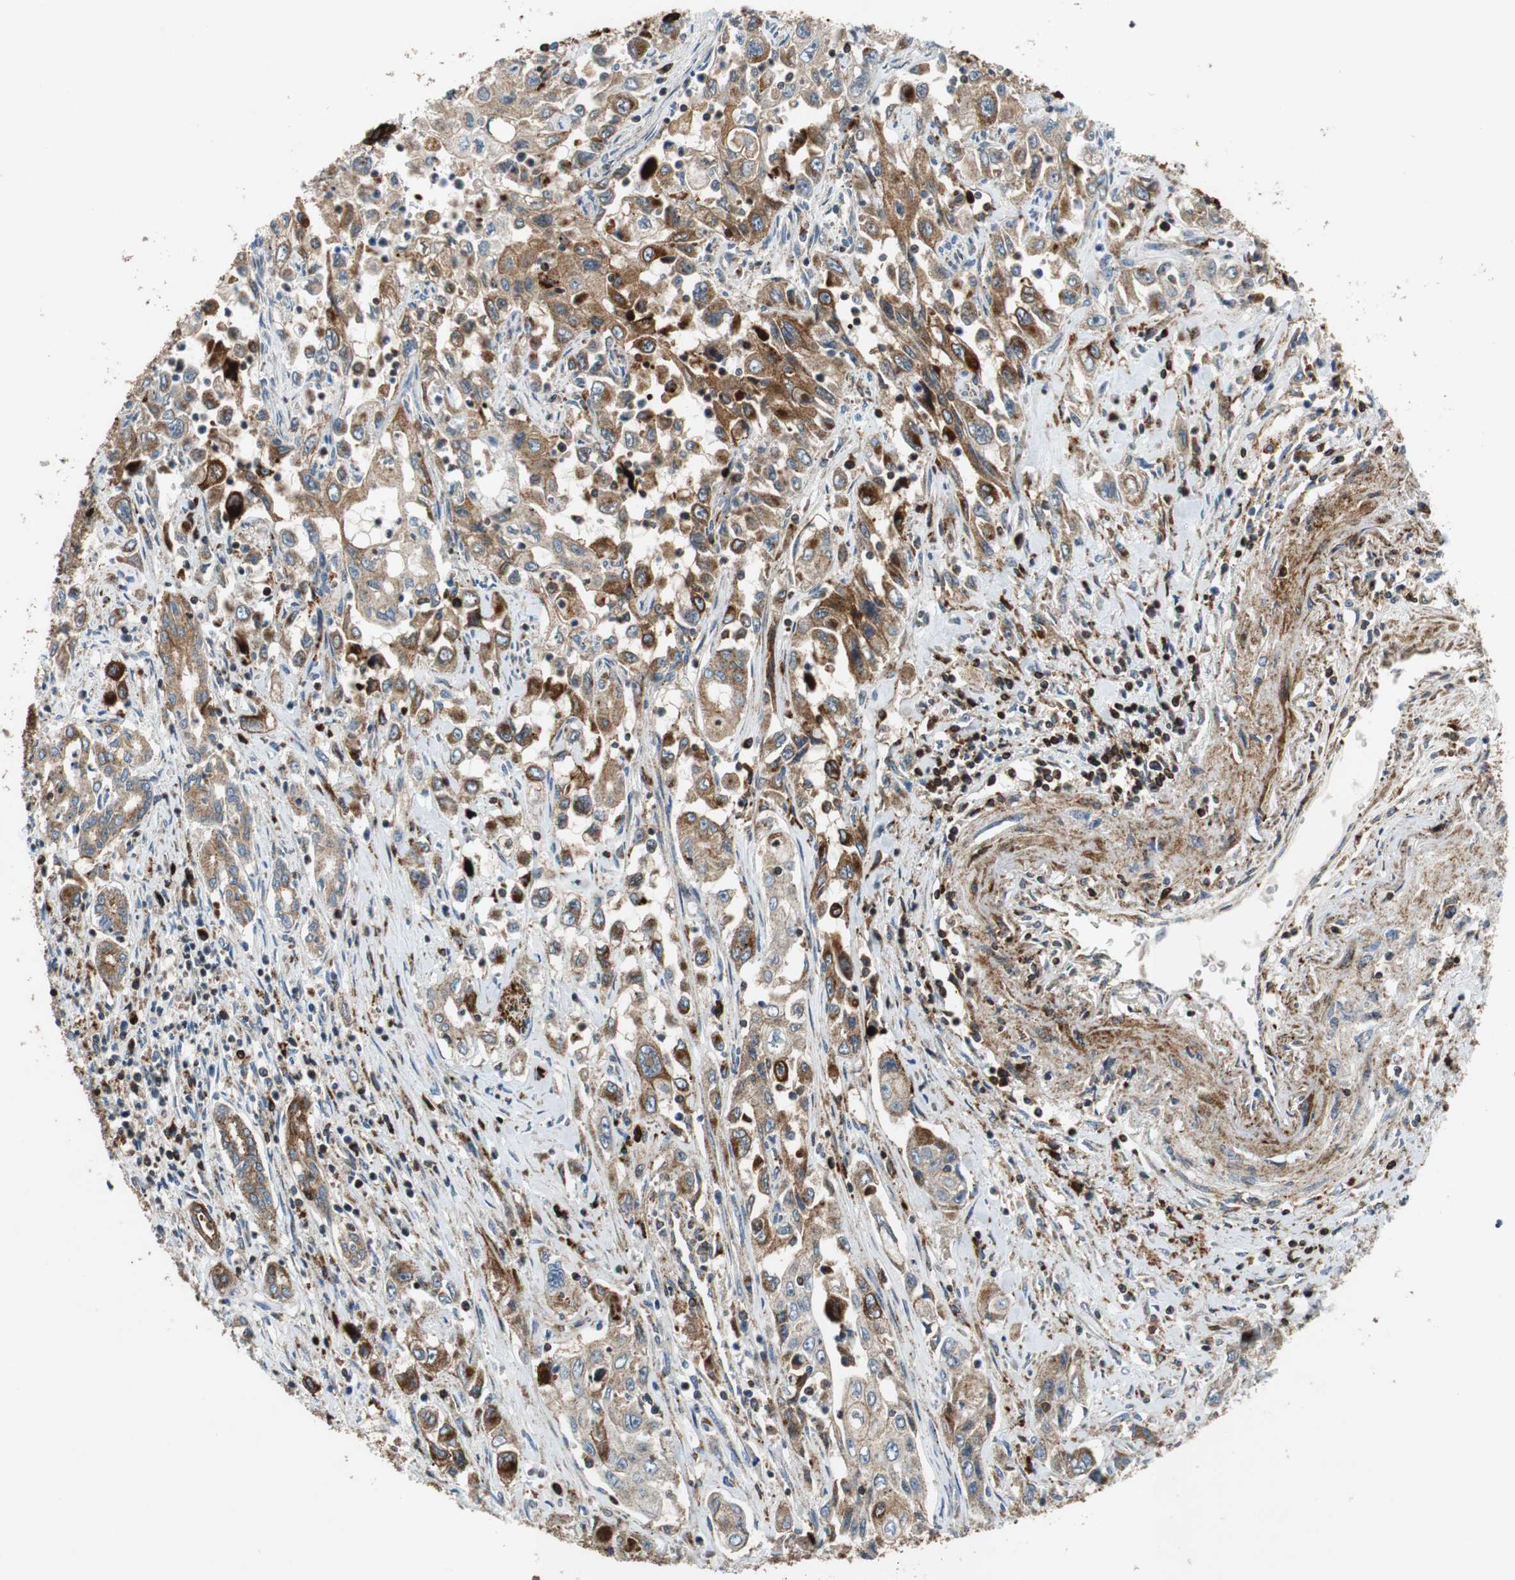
{"staining": {"intensity": "moderate", "quantity": ">75%", "location": "cytoplasmic/membranous"}, "tissue": "pancreatic cancer", "cell_type": "Tumor cells", "image_type": "cancer", "snomed": [{"axis": "morphology", "description": "Adenocarcinoma, NOS"}, {"axis": "topography", "description": "Pancreas"}], "caption": "Pancreatic cancer stained with immunohistochemistry (IHC) exhibits moderate cytoplasmic/membranous positivity in approximately >75% of tumor cells.", "gene": "TUBA4A", "patient": {"sex": "male", "age": 70}}